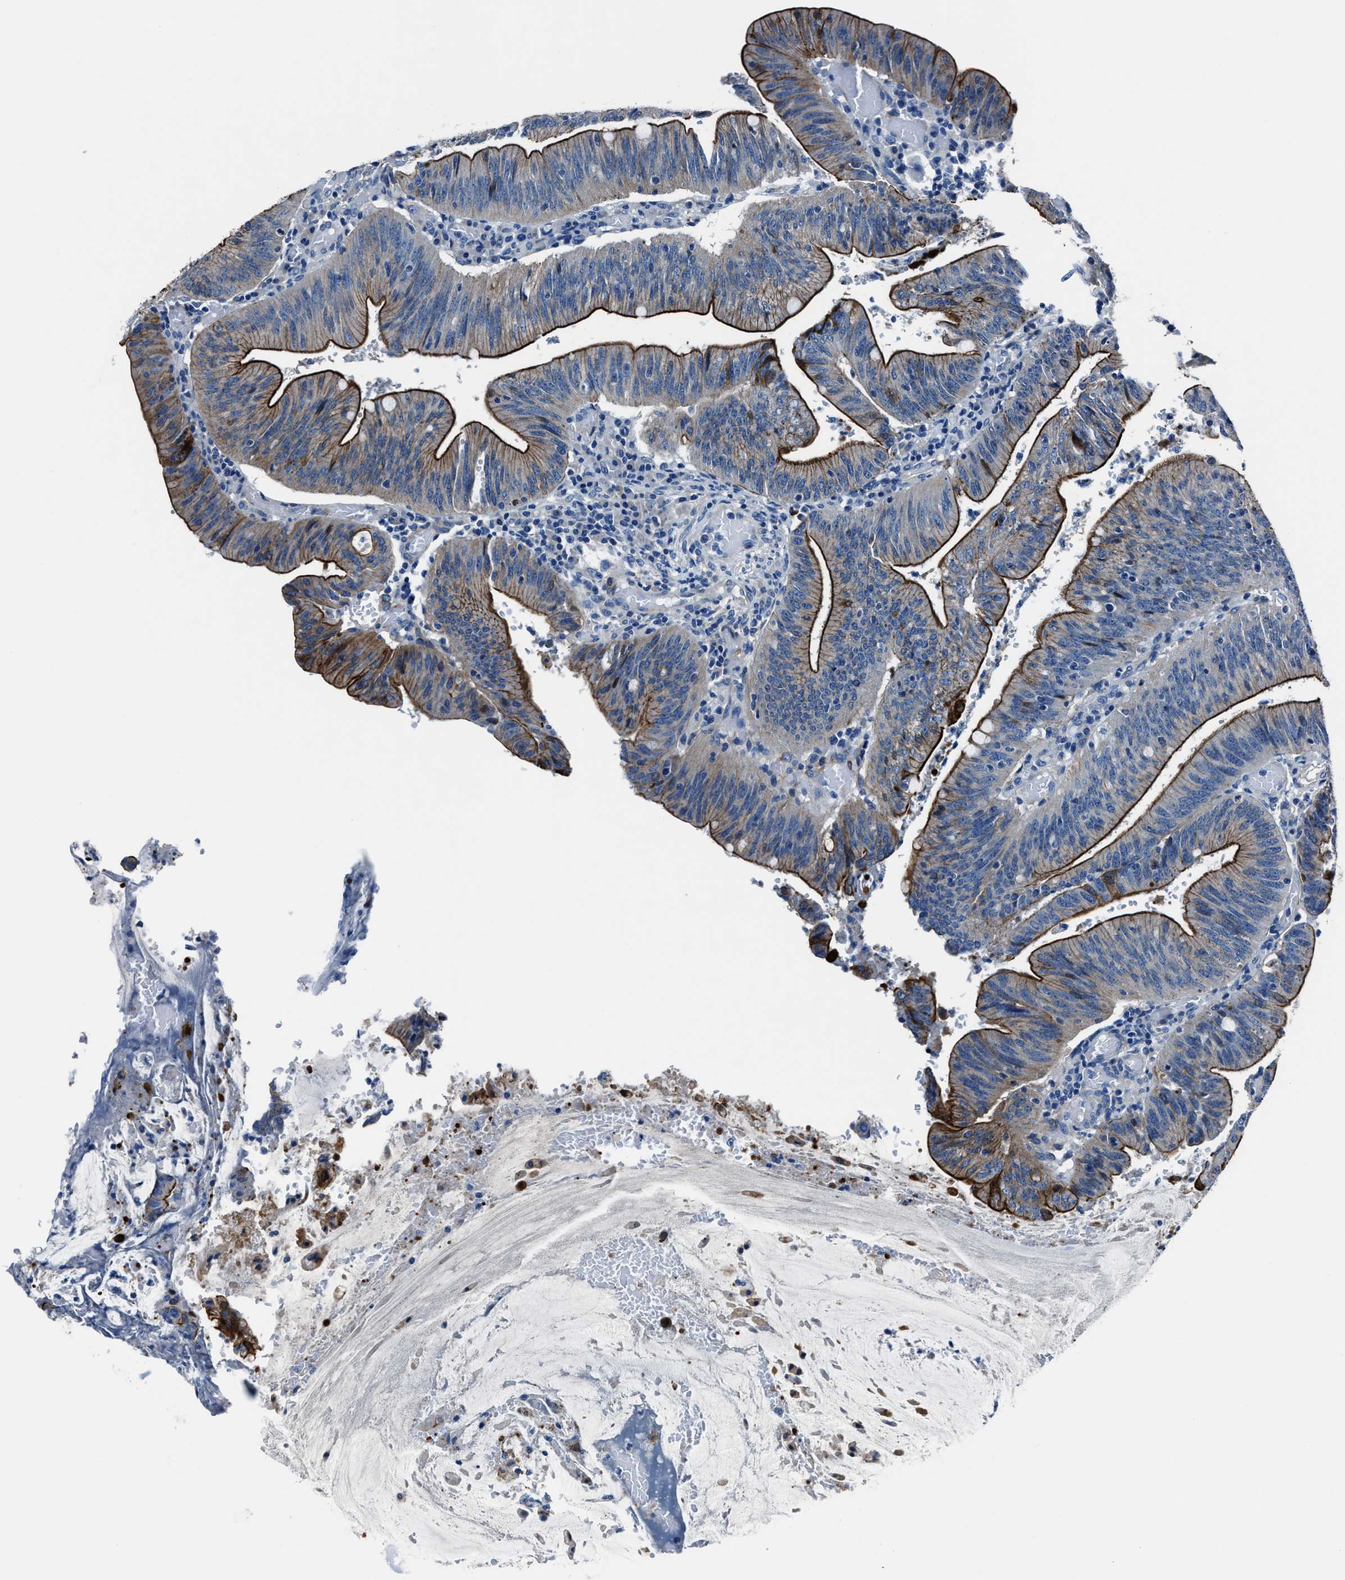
{"staining": {"intensity": "strong", "quantity": ">75%", "location": "cytoplasmic/membranous"}, "tissue": "colorectal cancer", "cell_type": "Tumor cells", "image_type": "cancer", "snomed": [{"axis": "morphology", "description": "Normal tissue, NOS"}, {"axis": "morphology", "description": "Adenocarcinoma, NOS"}, {"axis": "topography", "description": "Rectum"}], "caption": "Adenocarcinoma (colorectal) was stained to show a protein in brown. There is high levels of strong cytoplasmic/membranous staining in approximately >75% of tumor cells. The staining was performed using DAB, with brown indicating positive protein expression. Nuclei are stained blue with hematoxylin.", "gene": "LMO7", "patient": {"sex": "female", "age": 66}}